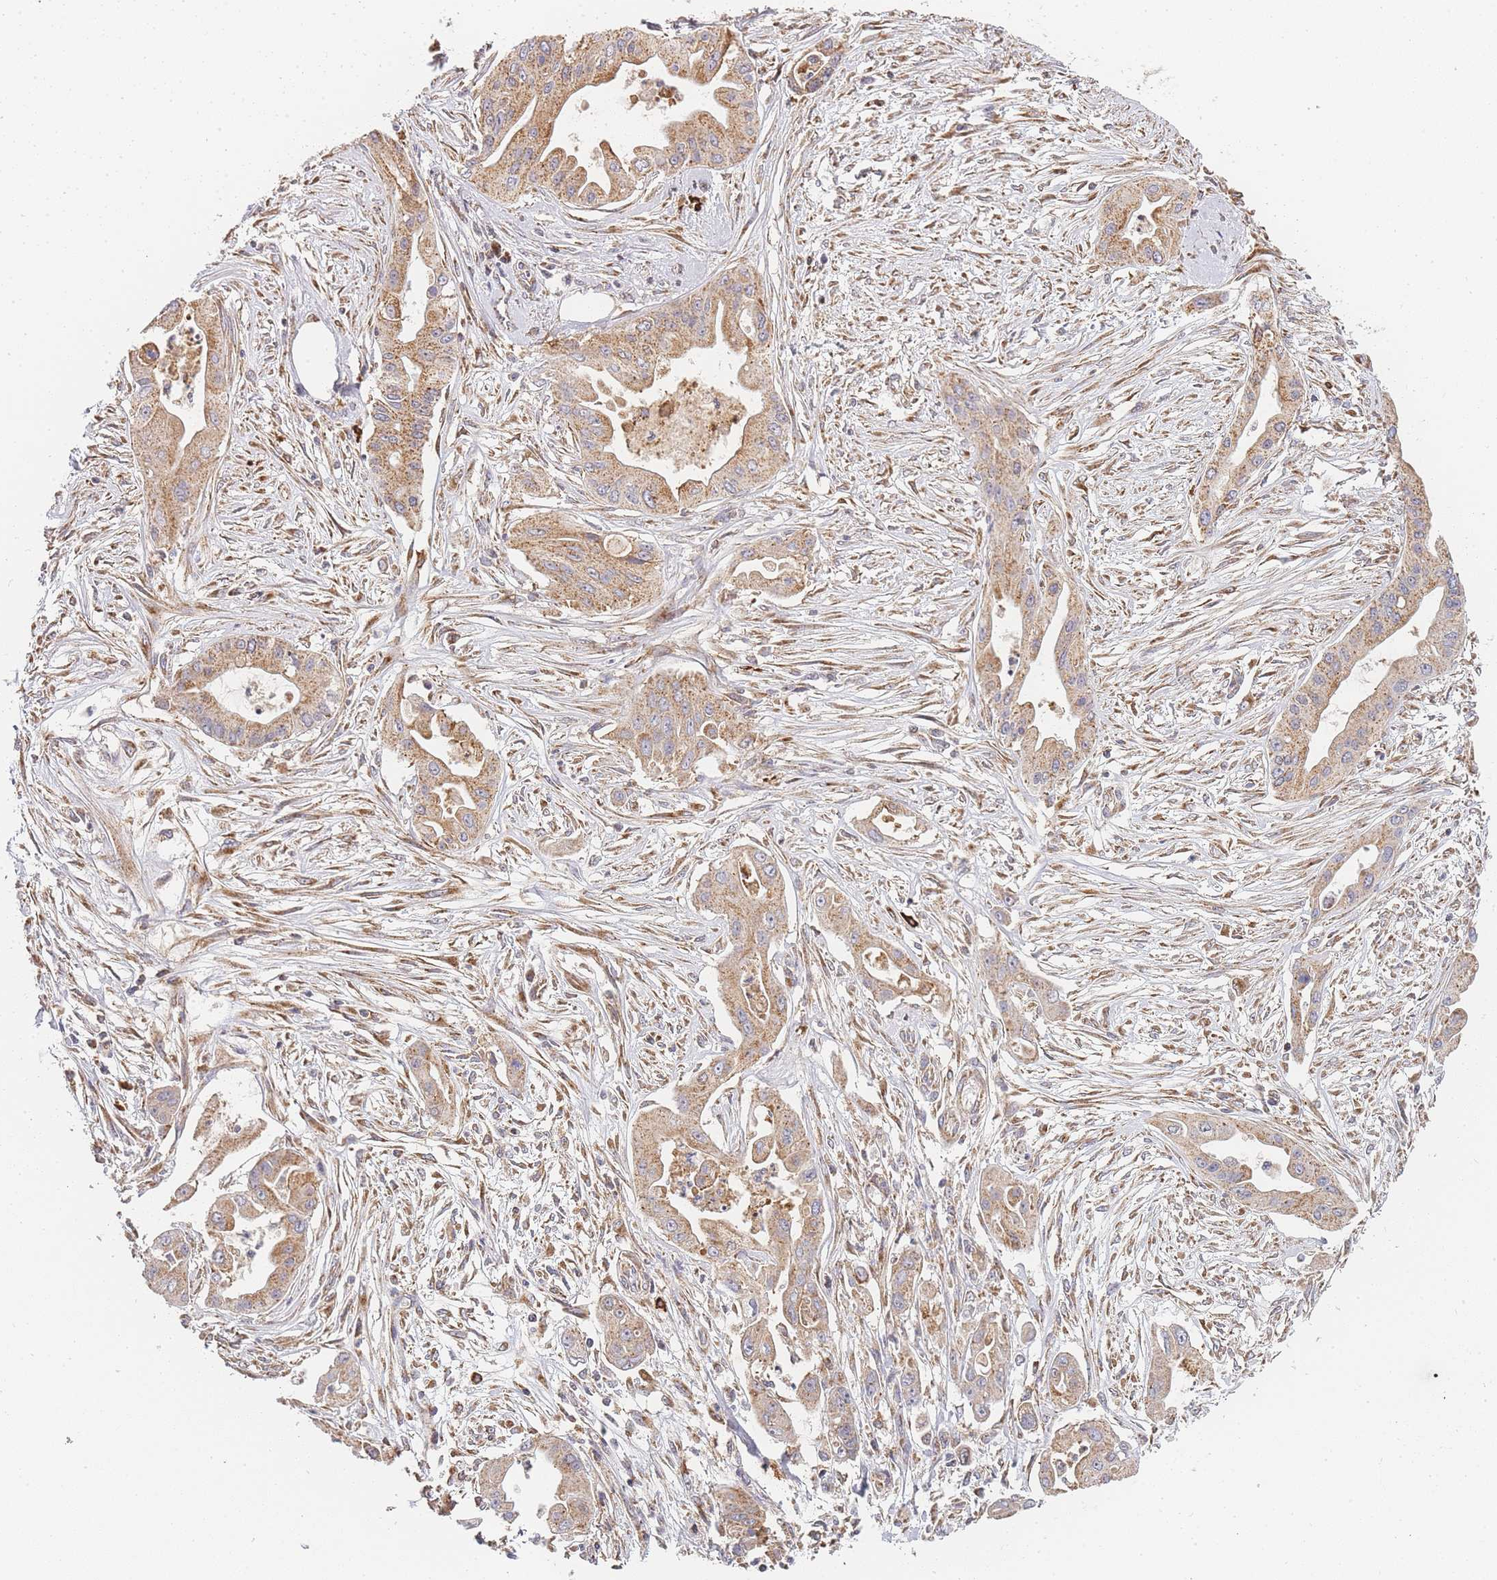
{"staining": {"intensity": "moderate", "quantity": ">75%", "location": "cytoplasmic/membranous"}, "tissue": "ovarian cancer", "cell_type": "Tumor cells", "image_type": "cancer", "snomed": [{"axis": "morphology", "description": "Cystadenocarcinoma, mucinous, NOS"}, {"axis": "topography", "description": "Ovary"}], "caption": "Immunohistochemical staining of human mucinous cystadenocarcinoma (ovarian) exhibits moderate cytoplasmic/membranous protein expression in about >75% of tumor cells.", "gene": "ADCY9", "patient": {"sex": "female", "age": 70}}